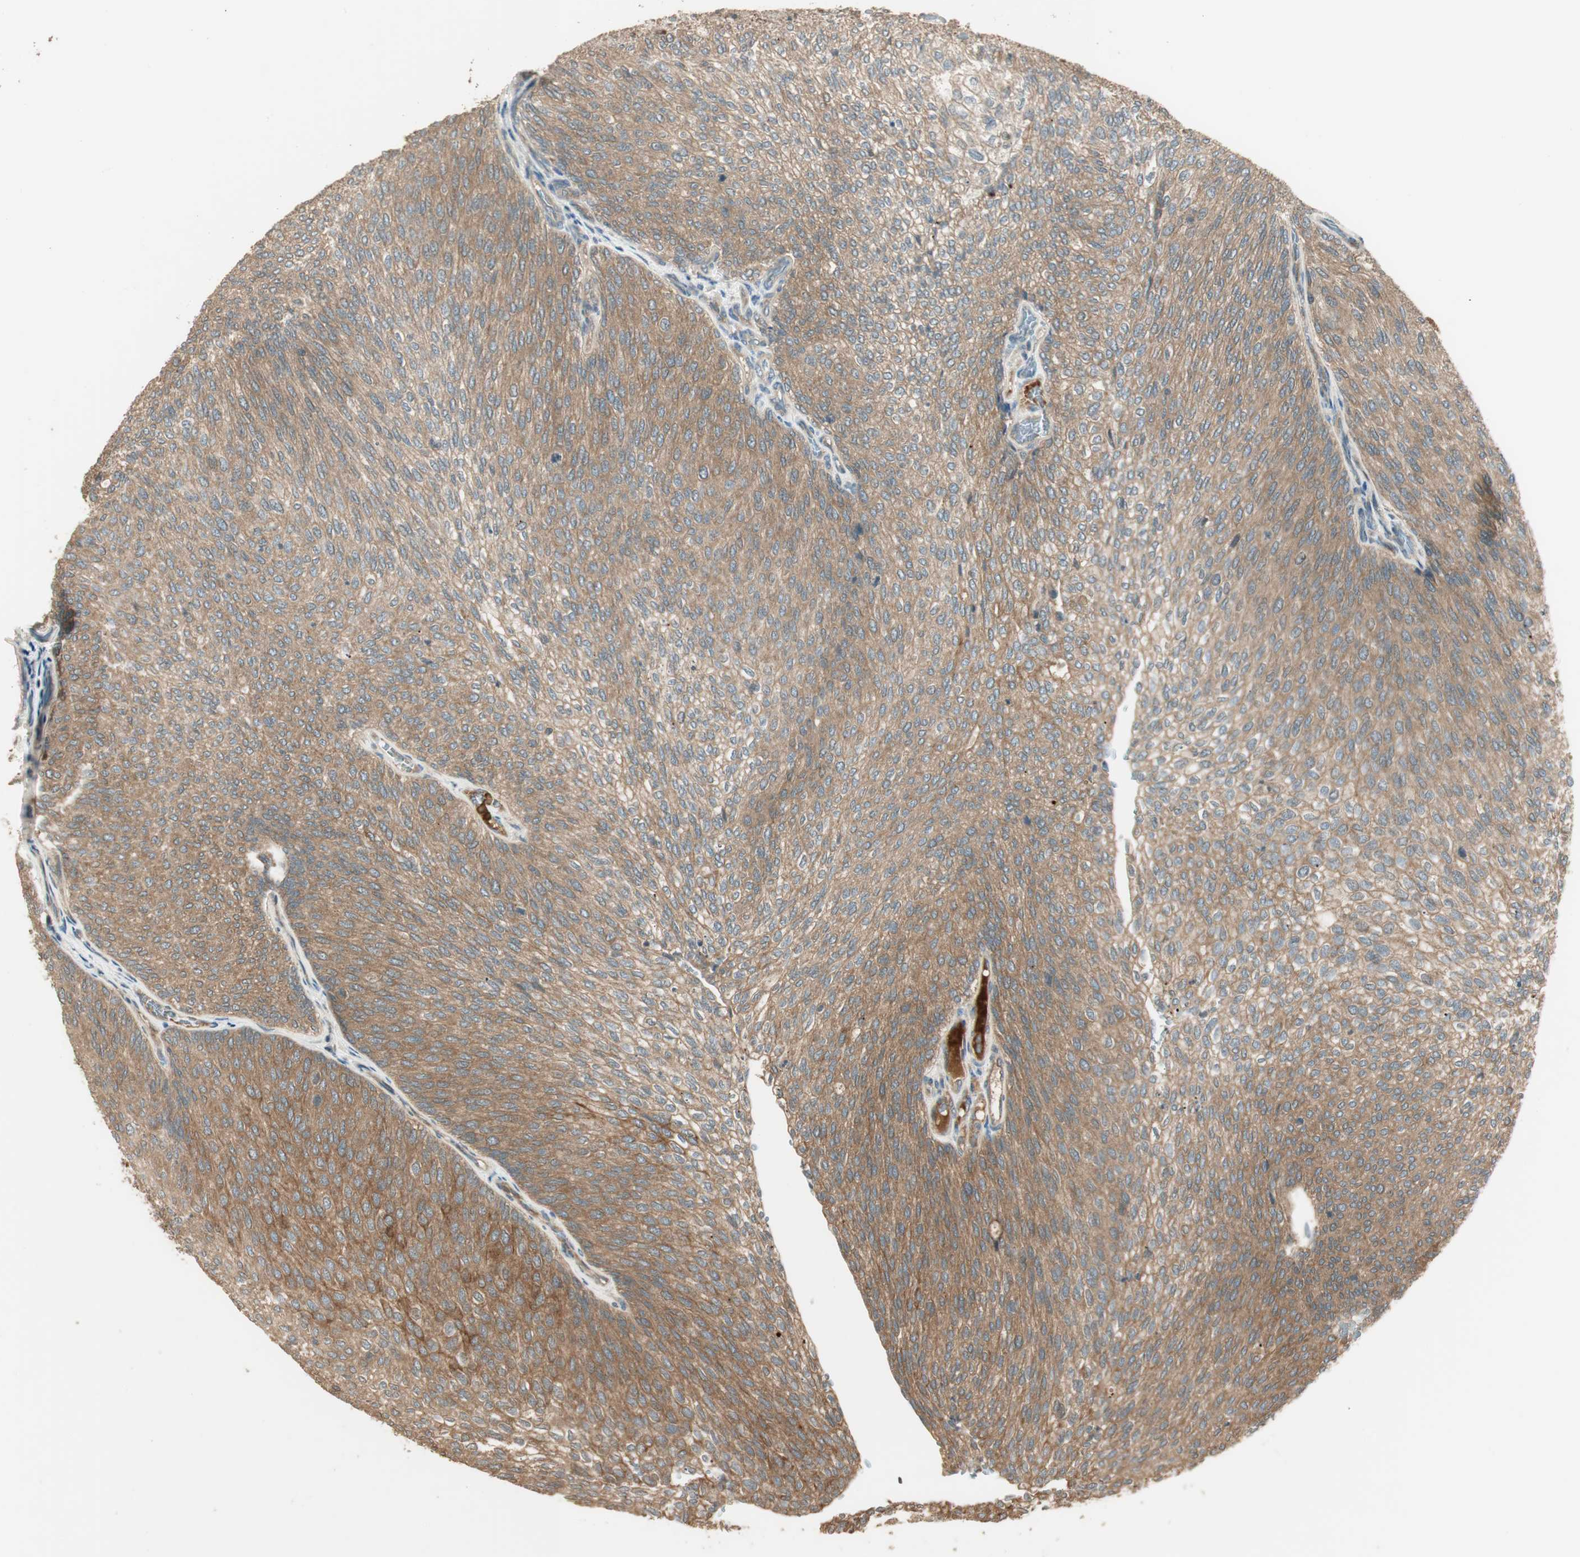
{"staining": {"intensity": "moderate", "quantity": "25%-75%", "location": "cytoplasmic/membranous"}, "tissue": "urothelial cancer", "cell_type": "Tumor cells", "image_type": "cancer", "snomed": [{"axis": "morphology", "description": "Urothelial carcinoma, Low grade"}, {"axis": "topography", "description": "Urinary bladder"}], "caption": "A photomicrograph of urothelial cancer stained for a protein demonstrates moderate cytoplasmic/membranous brown staining in tumor cells. Nuclei are stained in blue.", "gene": "PFDN5", "patient": {"sex": "female", "age": 79}}